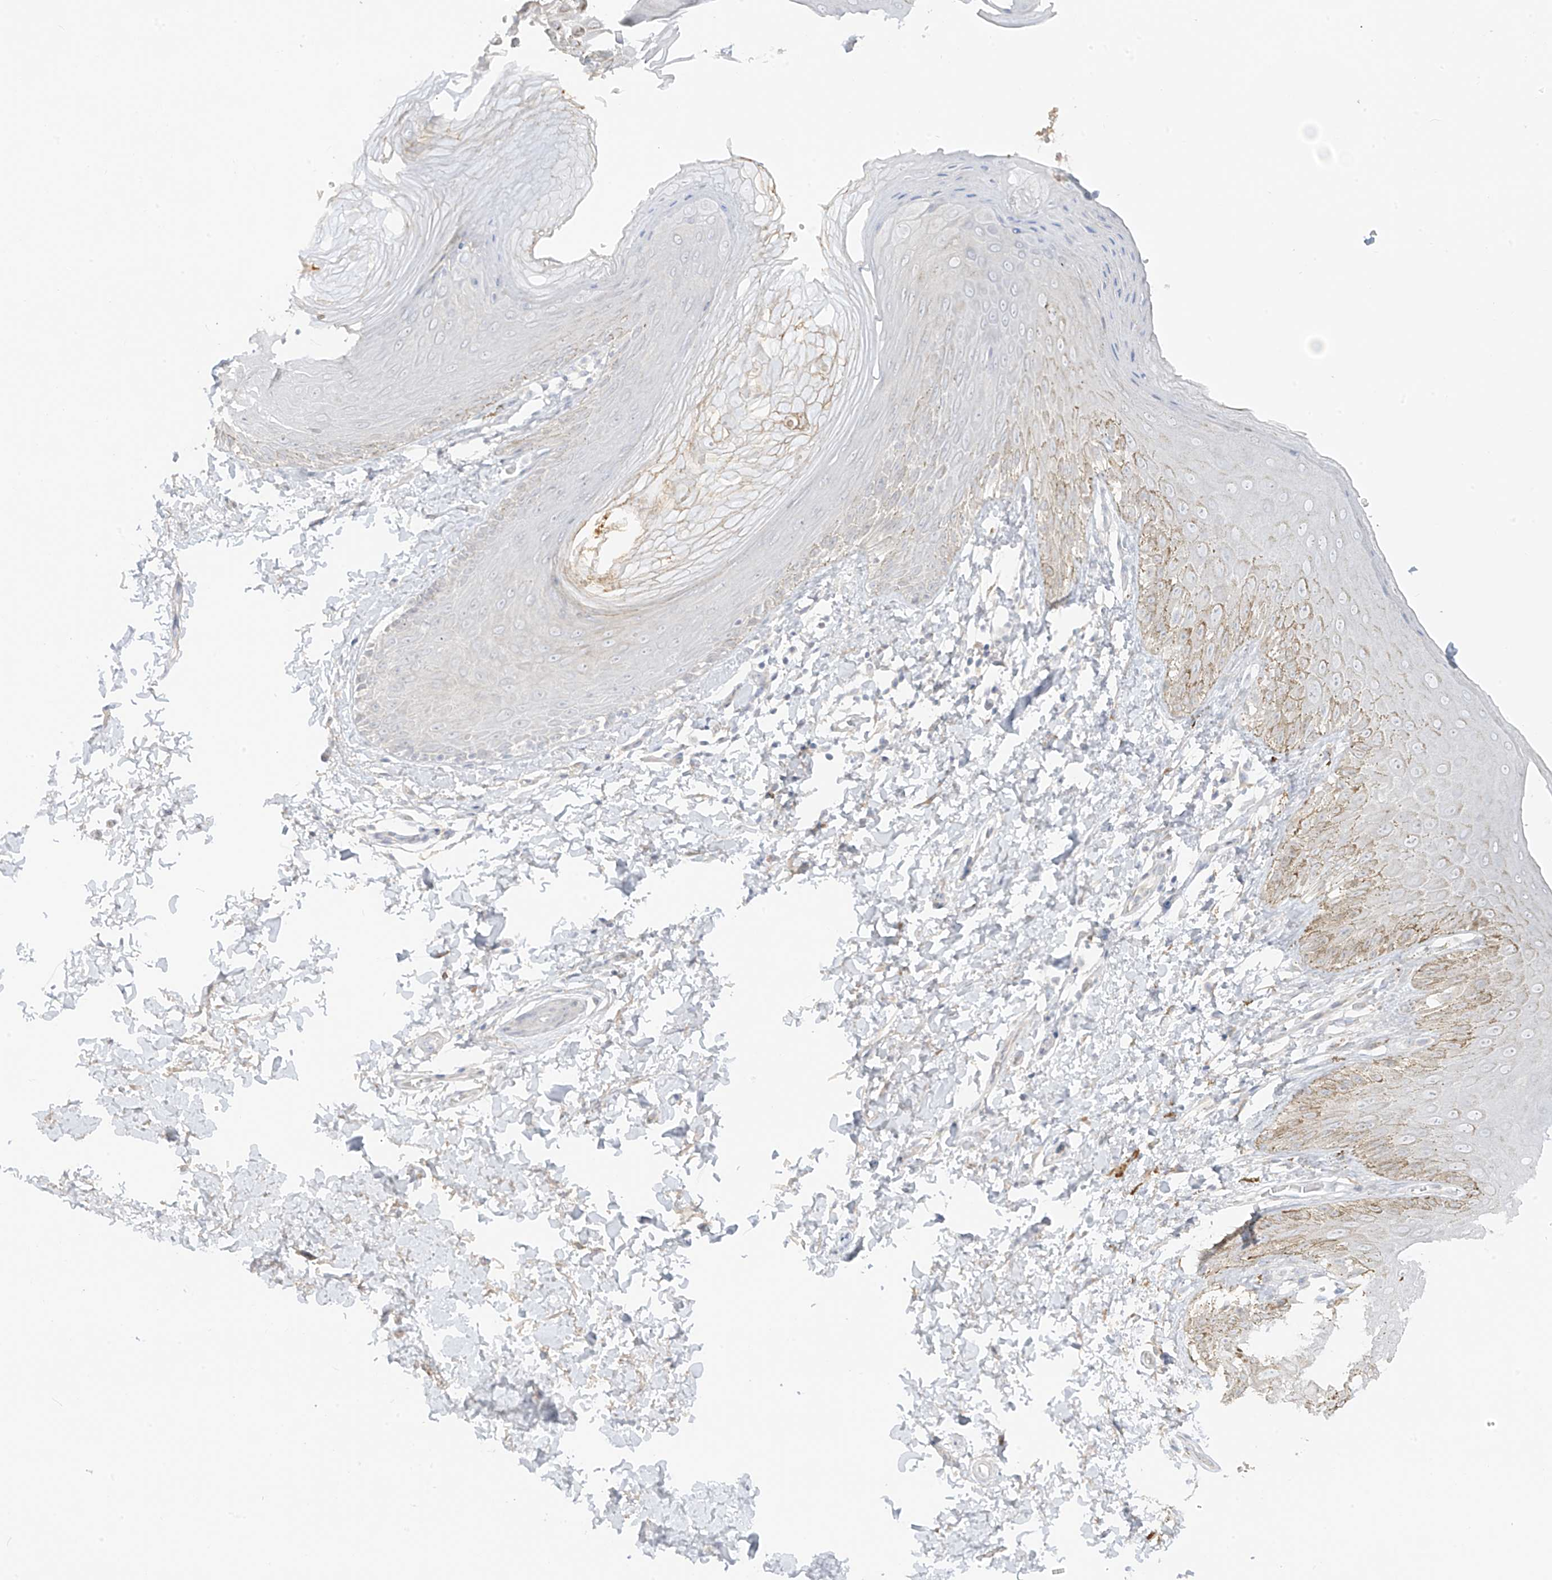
{"staining": {"intensity": "weak", "quantity": "25%-75%", "location": "cytoplasmic/membranous"}, "tissue": "skin", "cell_type": "Epidermal cells", "image_type": "normal", "snomed": [{"axis": "morphology", "description": "Normal tissue, NOS"}, {"axis": "topography", "description": "Anal"}], "caption": "DAB (3,3'-diaminobenzidine) immunohistochemical staining of unremarkable human skin shows weak cytoplasmic/membranous protein expression in approximately 25%-75% of epidermal cells. The staining was performed using DAB (3,3'-diaminobenzidine) to visualize the protein expression in brown, while the nuclei were stained in blue with hematoxylin (Magnification: 20x).", "gene": "DCDC2", "patient": {"sex": "male", "age": 44}}